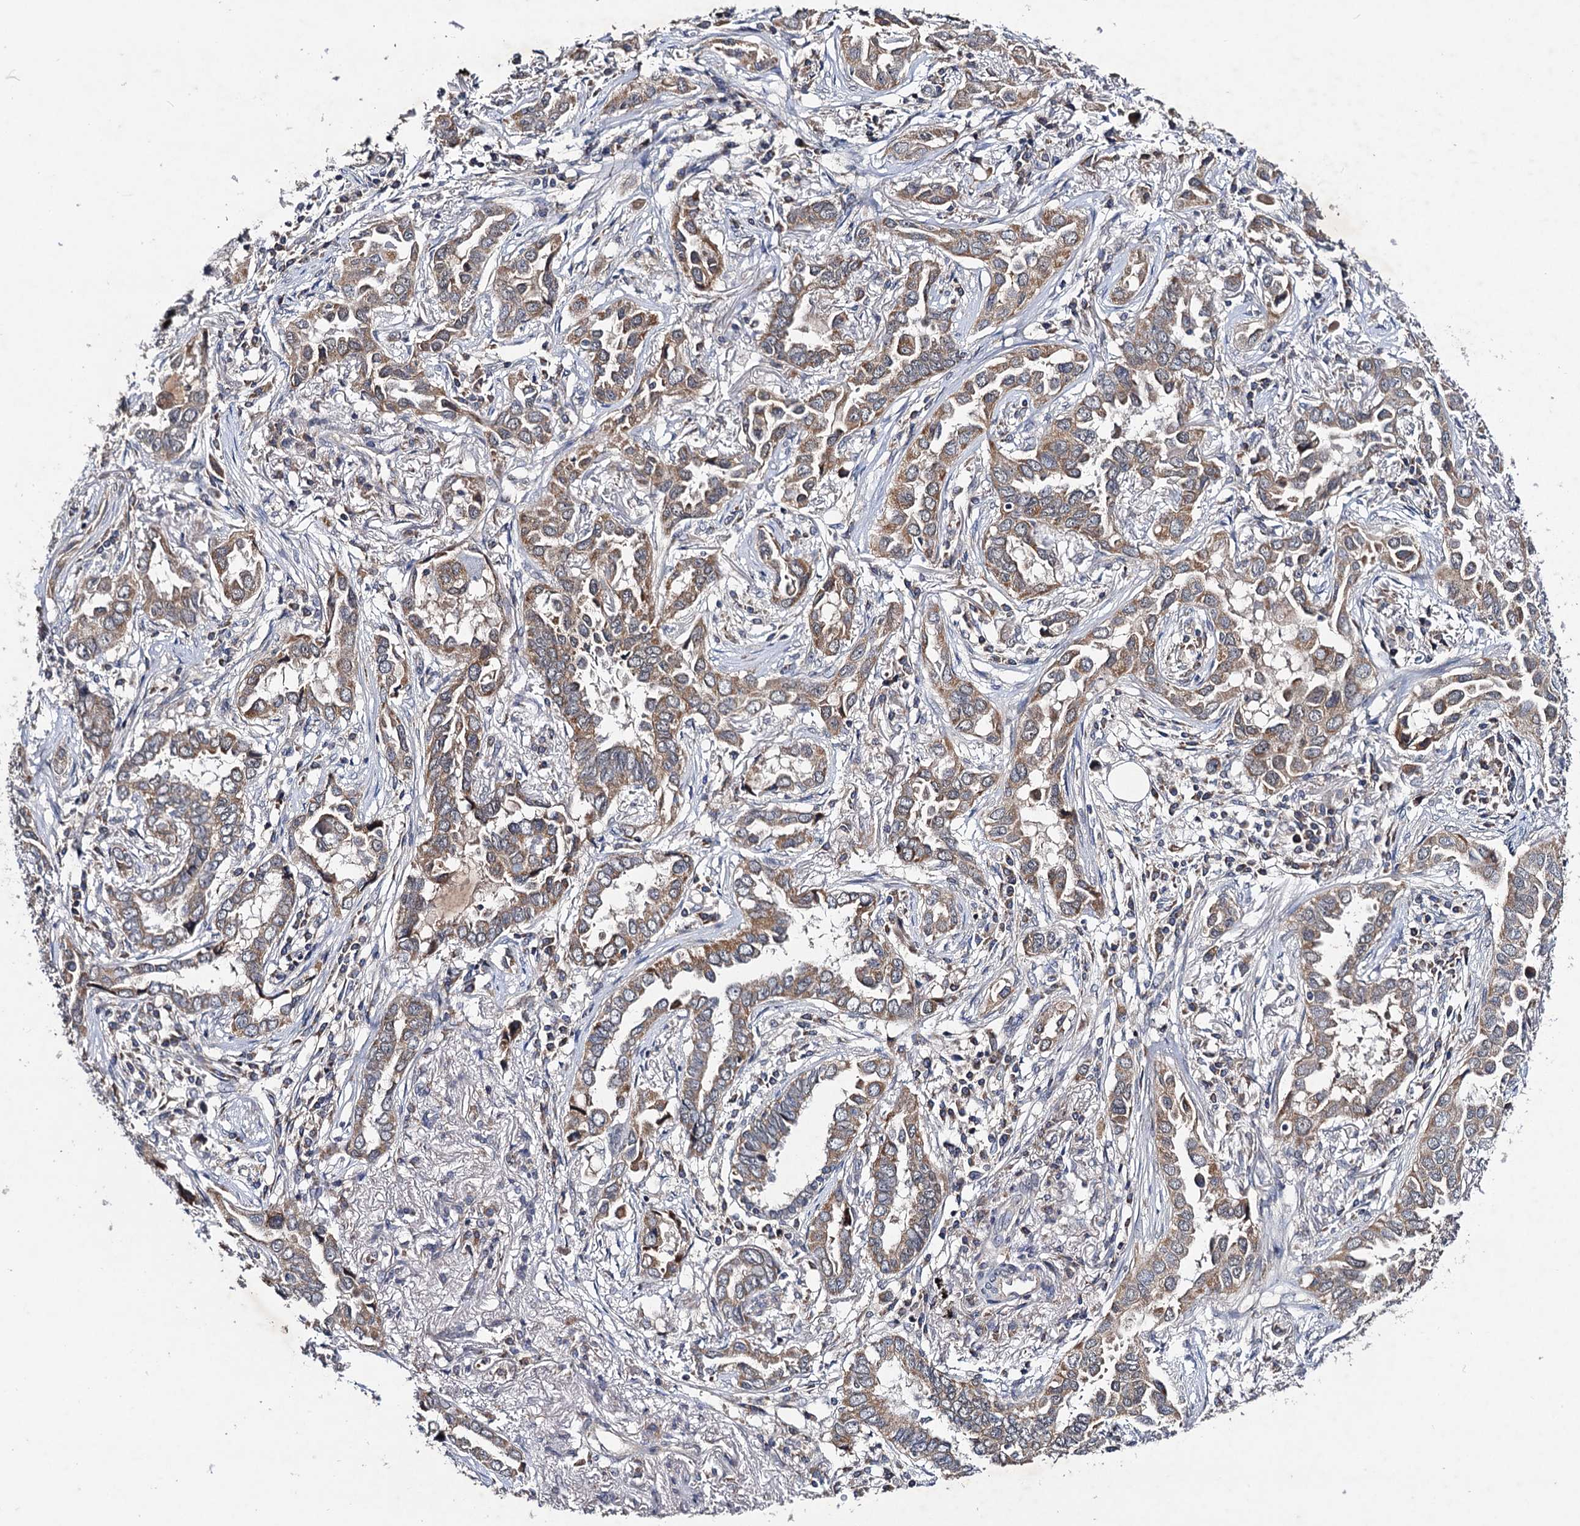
{"staining": {"intensity": "moderate", "quantity": "25%-75%", "location": "cytoplasmic/membranous"}, "tissue": "lung cancer", "cell_type": "Tumor cells", "image_type": "cancer", "snomed": [{"axis": "morphology", "description": "Adenocarcinoma, NOS"}, {"axis": "topography", "description": "Lung"}], "caption": "Immunohistochemistry of human adenocarcinoma (lung) shows medium levels of moderate cytoplasmic/membranous staining in about 25%-75% of tumor cells.", "gene": "VPS37D", "patient": {"sex": "female", "age": 76}}